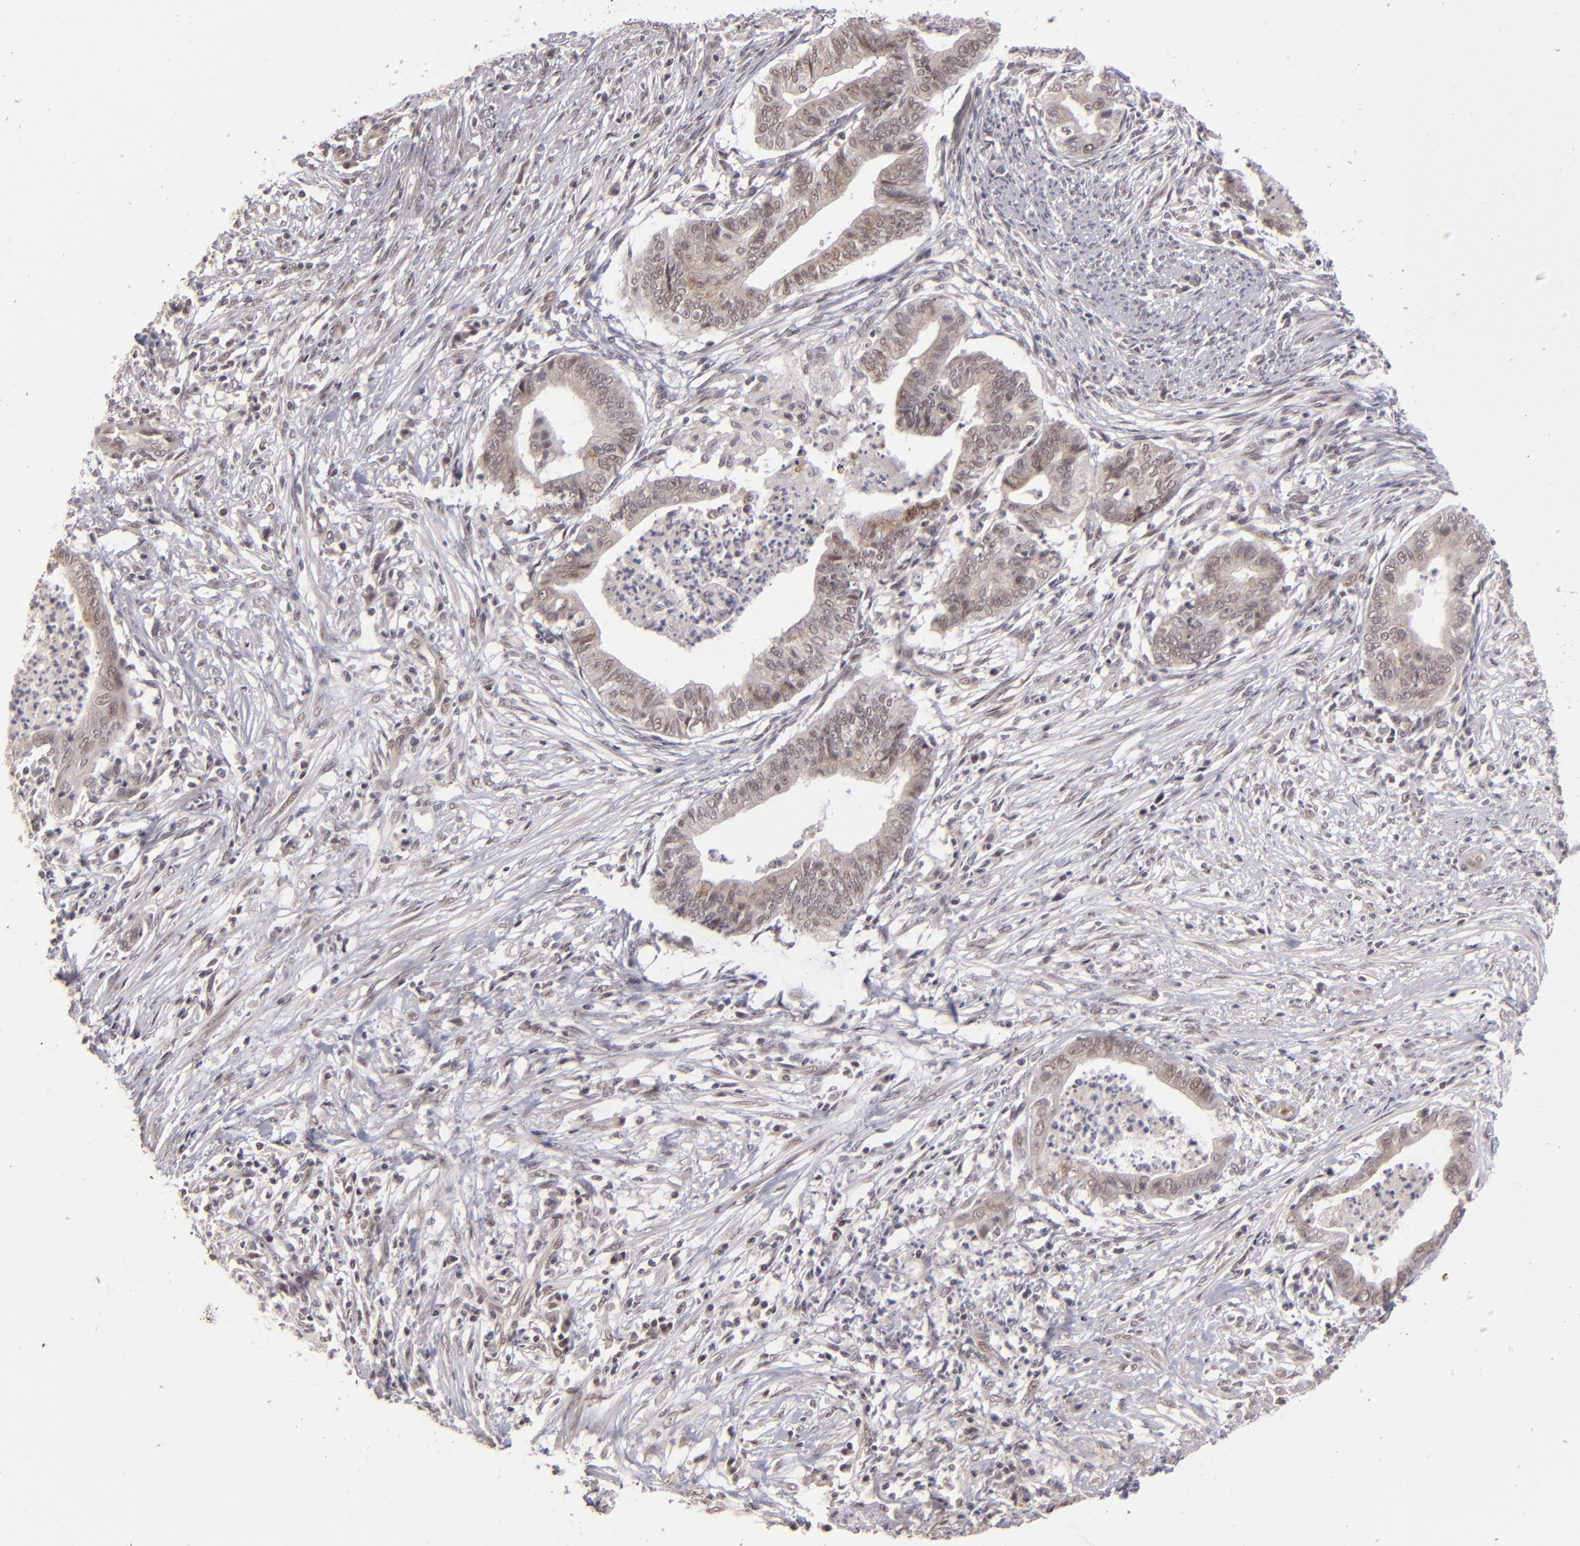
{"staining": {"intensity": "weak", "quantity": "<25%", "location": "cytoplasmic/membranous"}, "tissue": "endometrial cancer", "cell_type": "Tumor cells", "image_type": "cancer", "snomed": [{"axis": "morphology", "description": "Necrosis, NOS"}, {"axis": "morphology", "description": "Adenocarcinoma, NOS"}, {"axis": "topography", "description": "Endometrium"}], "caption": "Tumor cells are negative for protein expression in human endometrial cancer.", "gene": "DFFA", "patient": {"sex": "female", "age": 79}}